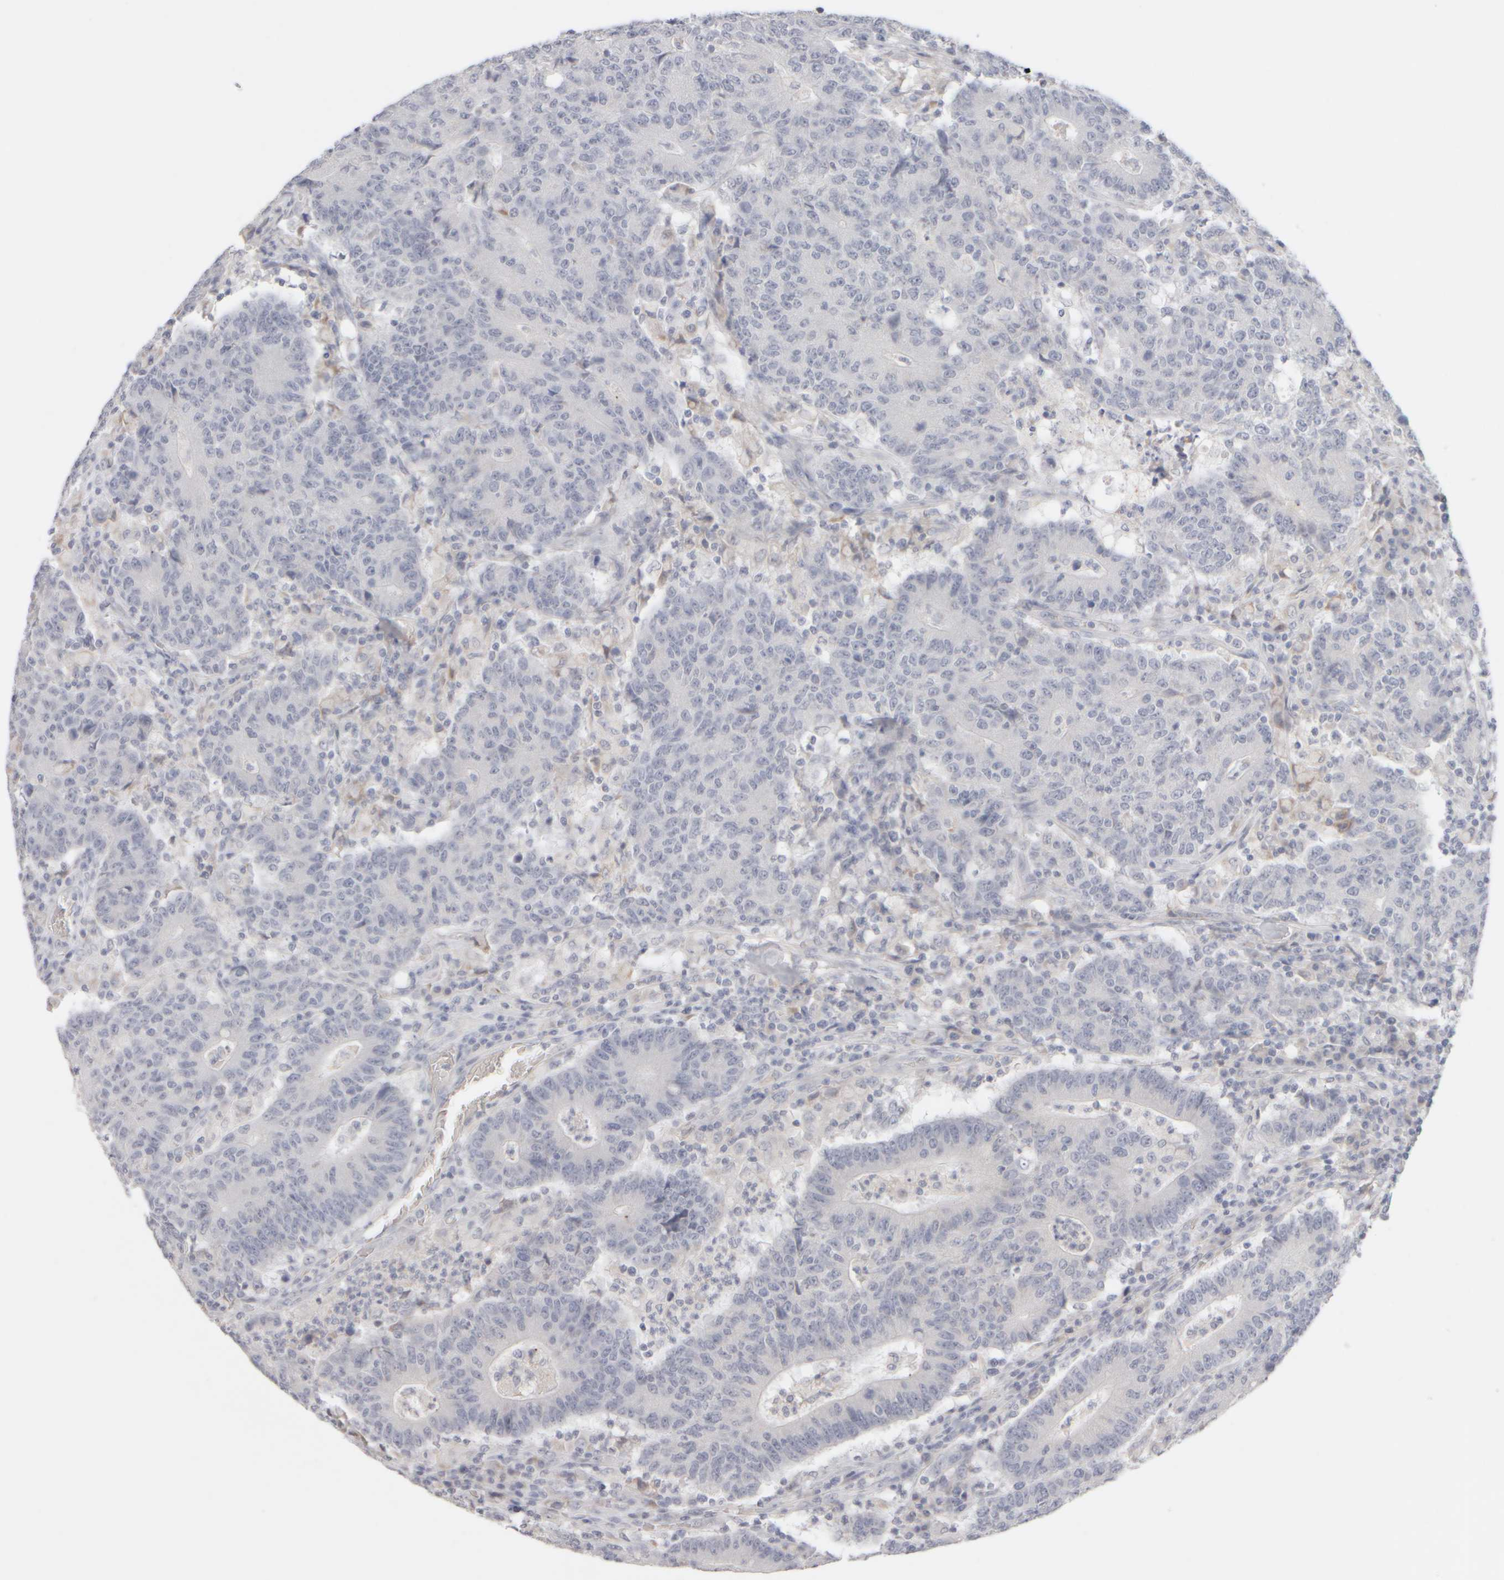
{"staining": {"intensity": "negative", "quantity": "none", "location": "none"}, "tissue": "colorectal cancer", "cell_type": "Tumor cells", "image_type": "cancer", "snomed": [{"axis": "morphology", "description": "Normal tissue, NOS"}, {"axis": "morphology", "description": "Adenocarcinoma, NOS"}, {"axis": "topography", "description": "Colon"}], "caption": "The photomicrograph shows no staining of tumor cells in colorectal adenocarcinoma.", "gene": "ZNF112", "patient": {"sex": "female", "age": 75}}